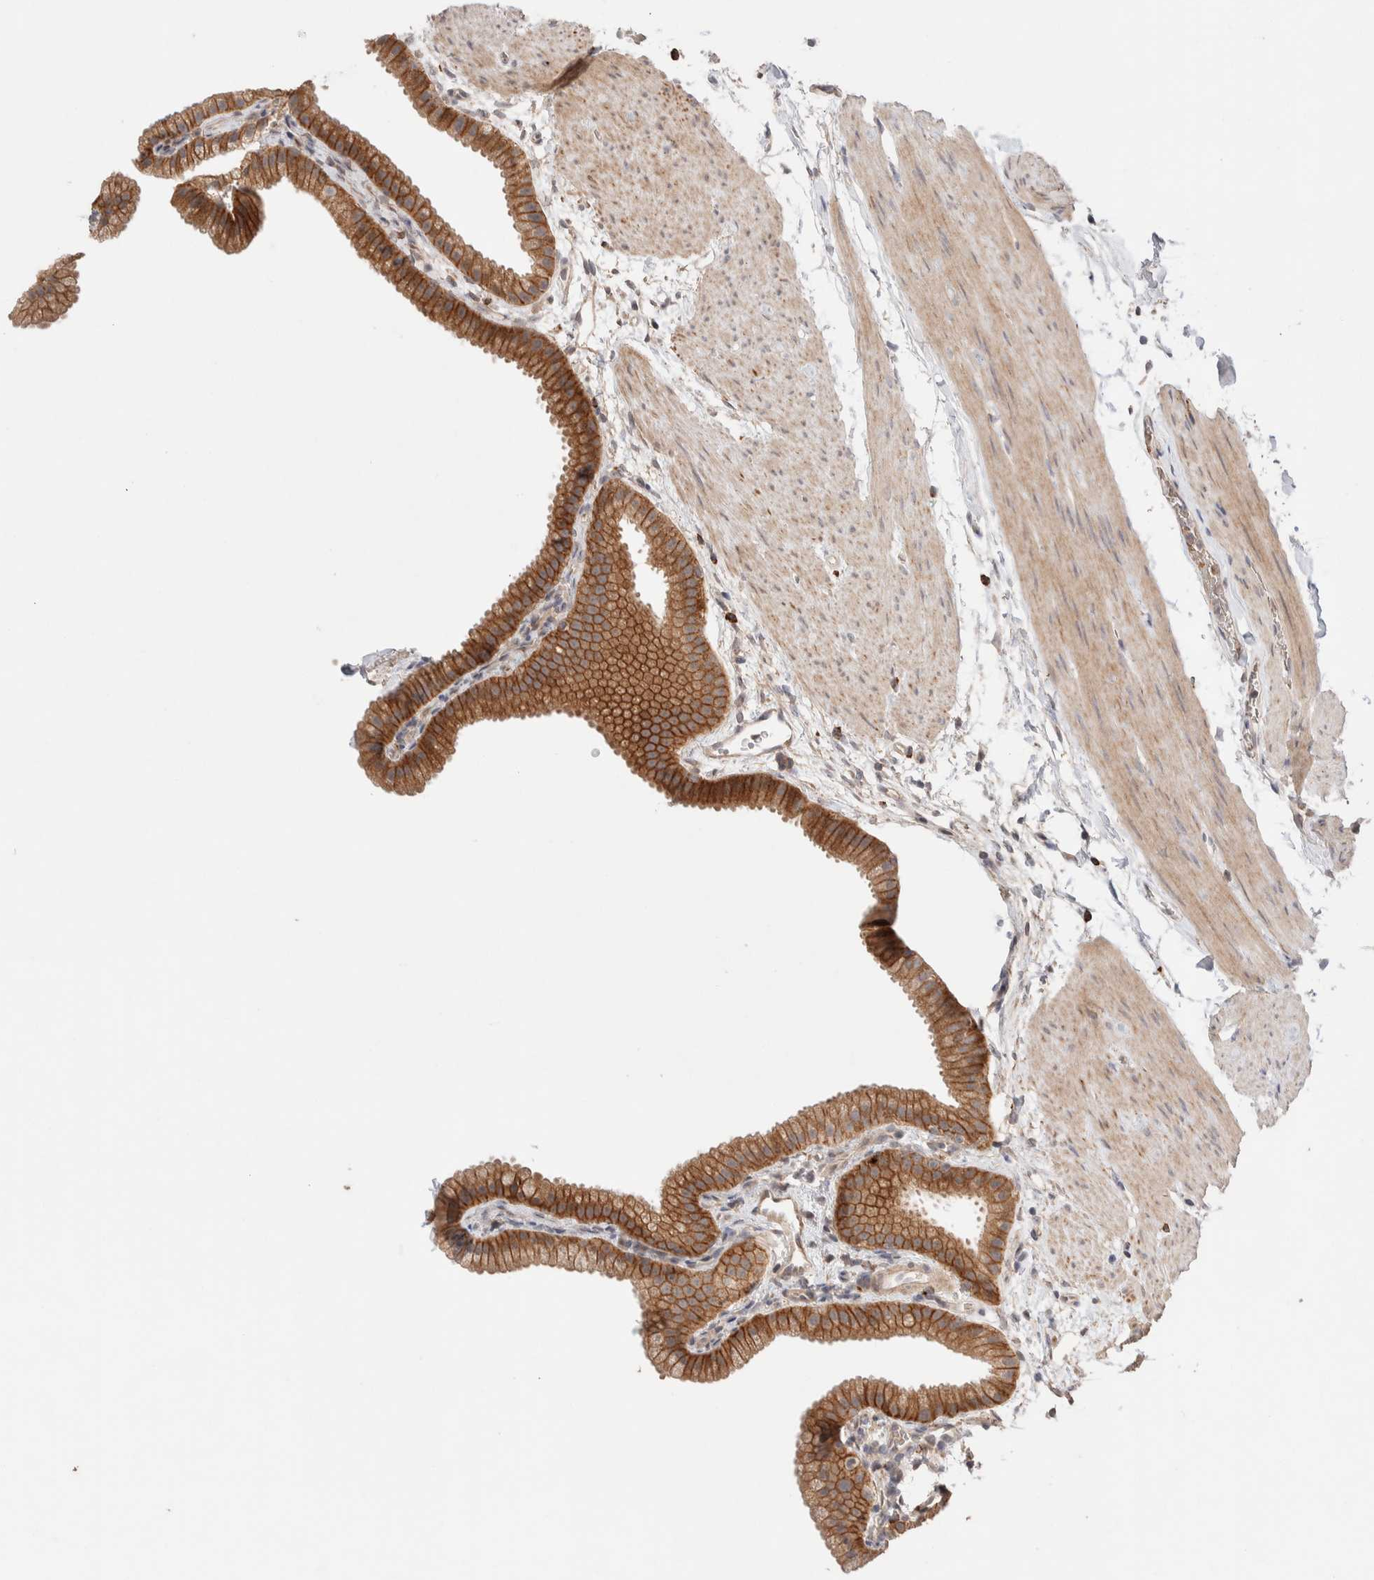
{"staining": {"intensity": "moderate", "quantity": ">75%", "location": "cytoplasmic/membranous"}, "tissue": "gallbladder", "cell_type": "Glandular cells", "image_type": "normal", "snomed": [{"axis": "morphology", "description": "Normal tissue, NOS"}, {"axis": "topography", "description": "Gallbladder"}], "caption": "Immunohistochemistry (DAB) staining of unremarkable gallbladder exhibits moderate cytoplasmic/membranous protein positivity in about >75% of glandular cells.", "gene": "CASK", "patient": {"sex": "female", "age": 64}}